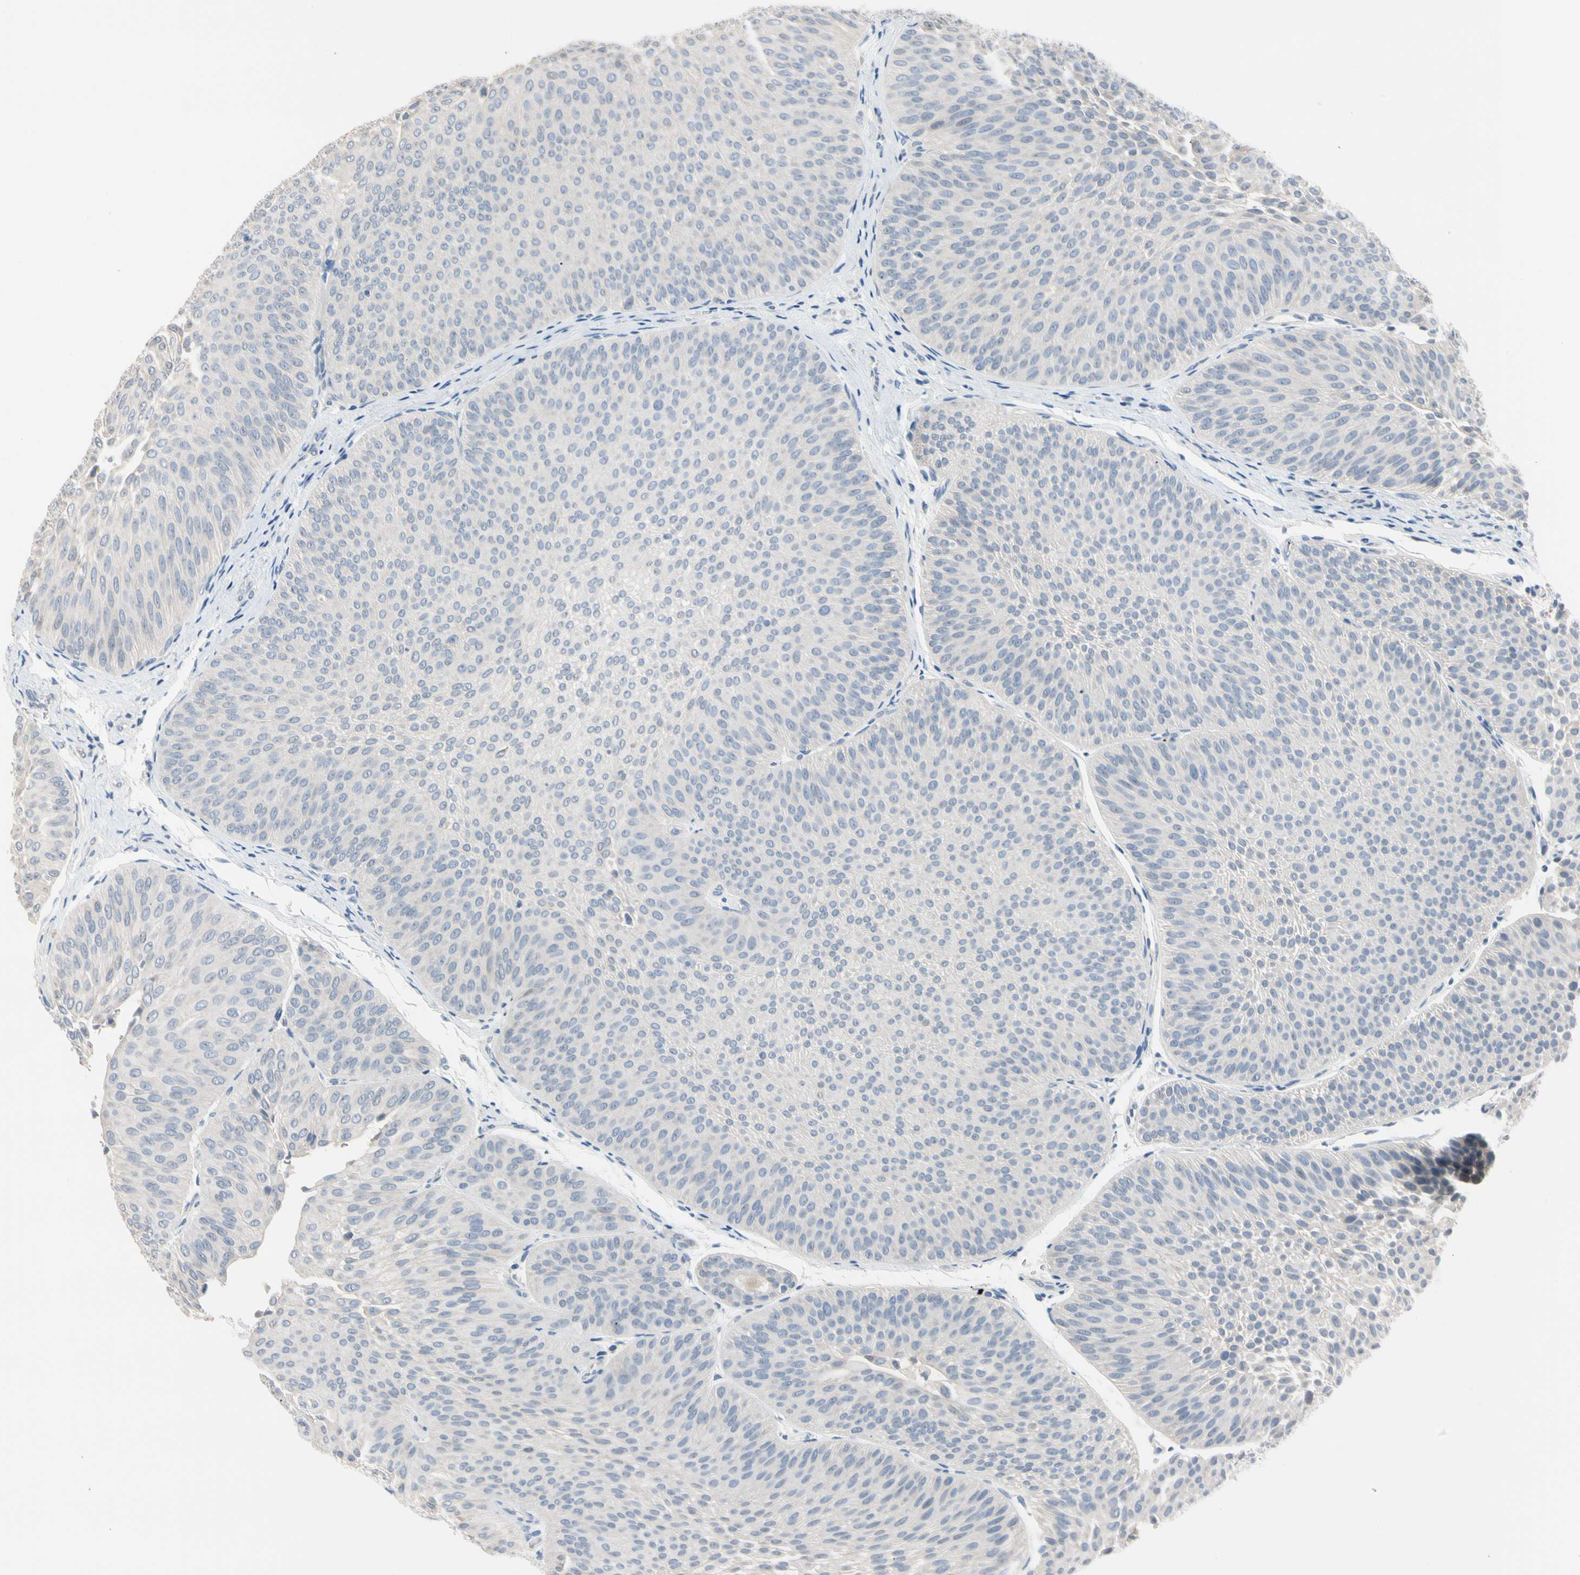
{"staining": {"intensity": "negative", "quantity": "none", "location": "none"}, "tissue": "urothelial cancer", "cell_type": "Tumor cells", "image_type": "cancer", "snomed": [{"axis": "morphology", "description": "Urothelial carcinoma, Low grade"}, {"axis": "topography", "description": "Urinary bladder"}], "caption": "Micrograph shows no significant protein expression in tumor cells of urothelial cancer.", "gene": "MARK1", "patient": {"sex": "female", "age": 60}}